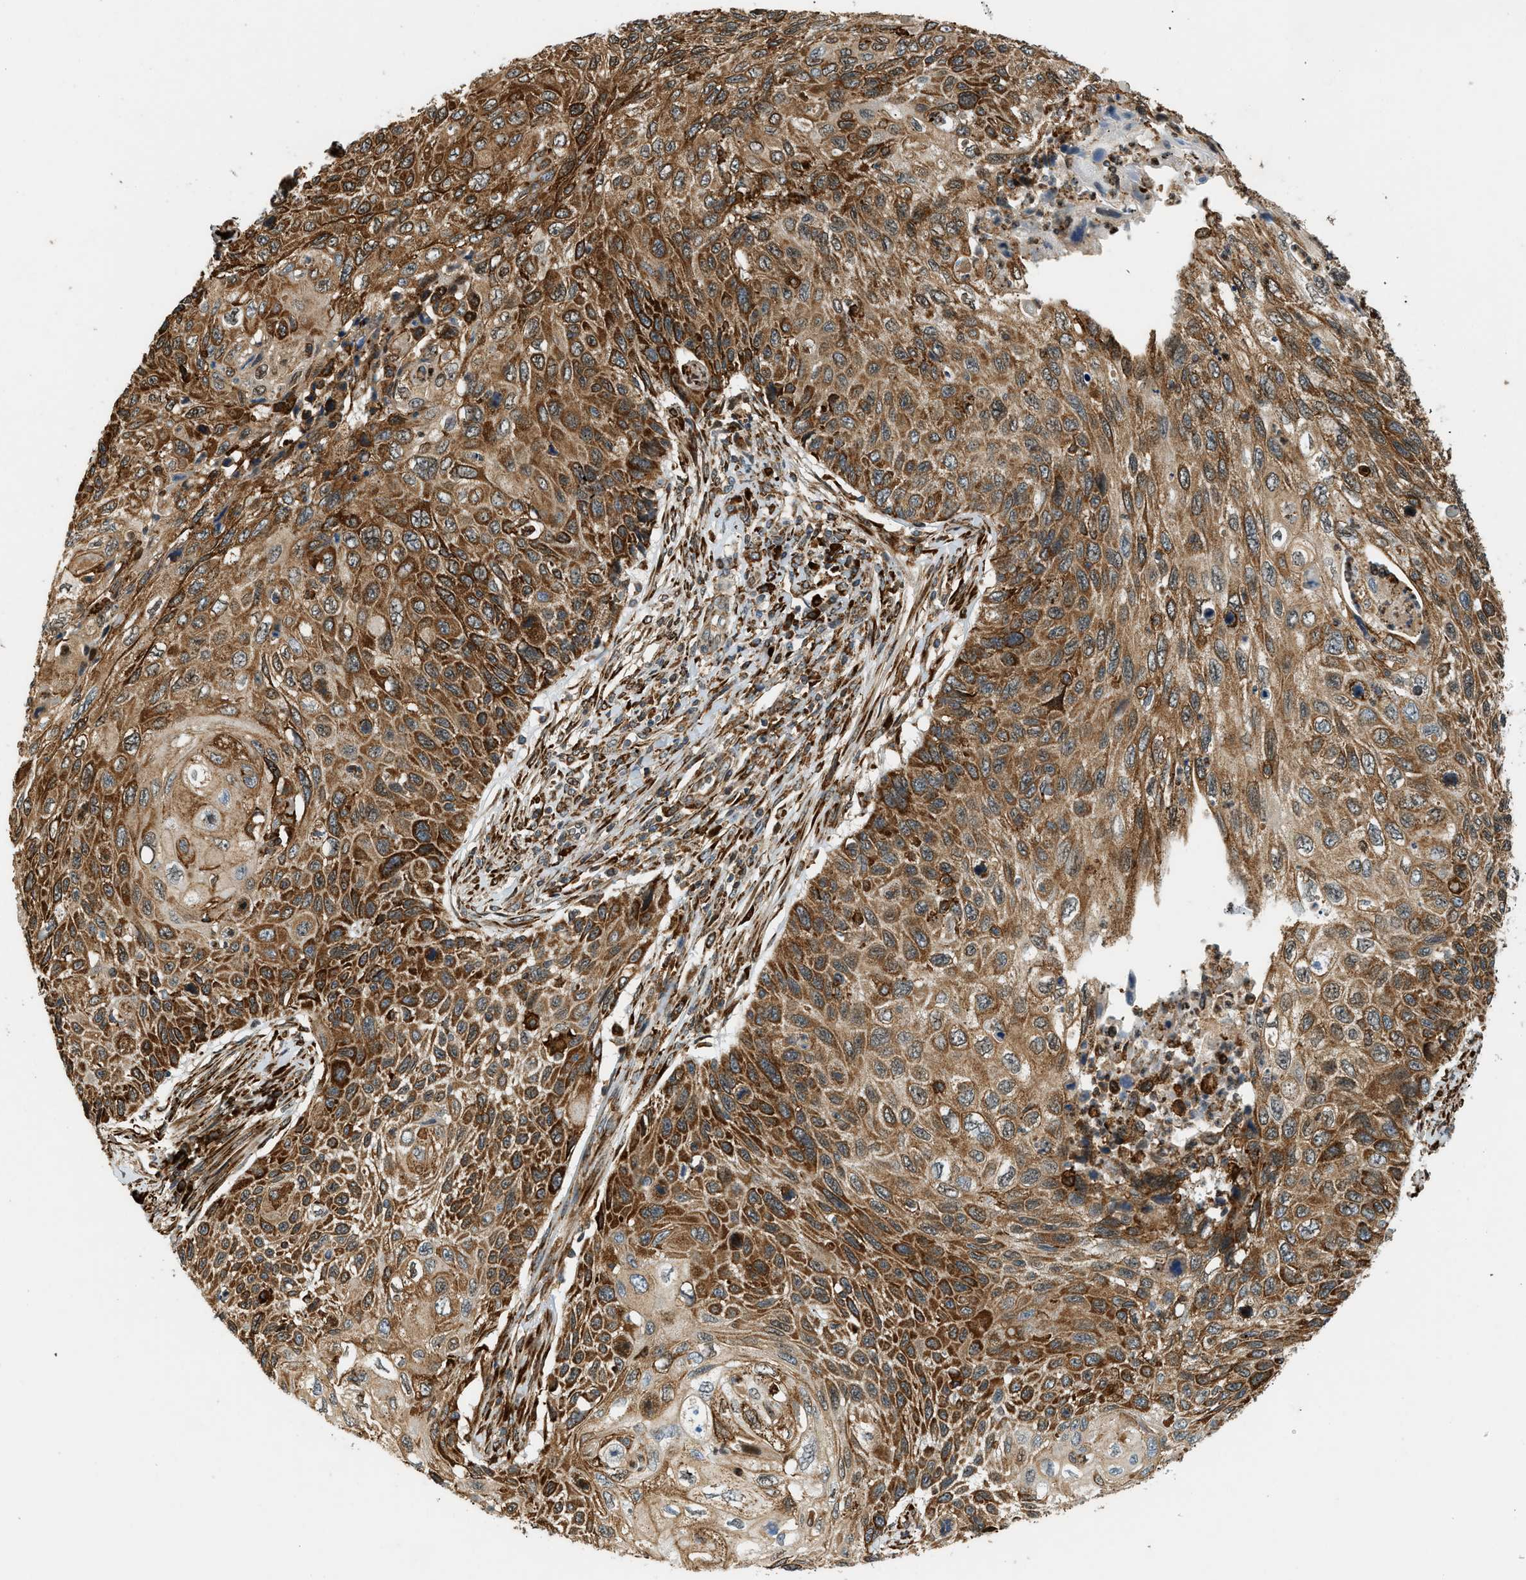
{"staining": {"intensity": "strong", "quantity": ">75%", "location": "cytoplasmic/membranous"}, "tissue": "cervical cancer", "cell_type": "Tumor cells", "image_type": "cancer", "snomed": [{"axis": "morphology", "description": "Squamous cell carcinoma, NOS"}, {"axis": "topography", "description": "Cervix"}], "caption": "Immunohistochemical staining of human cervical squamous cell carcinoma reveals high levels of strong cytoplasmic/membranous staining in about >75% of tumor cells.", "gene": "SEMA4D", "patient": {"sex": "female", "age": 70}}